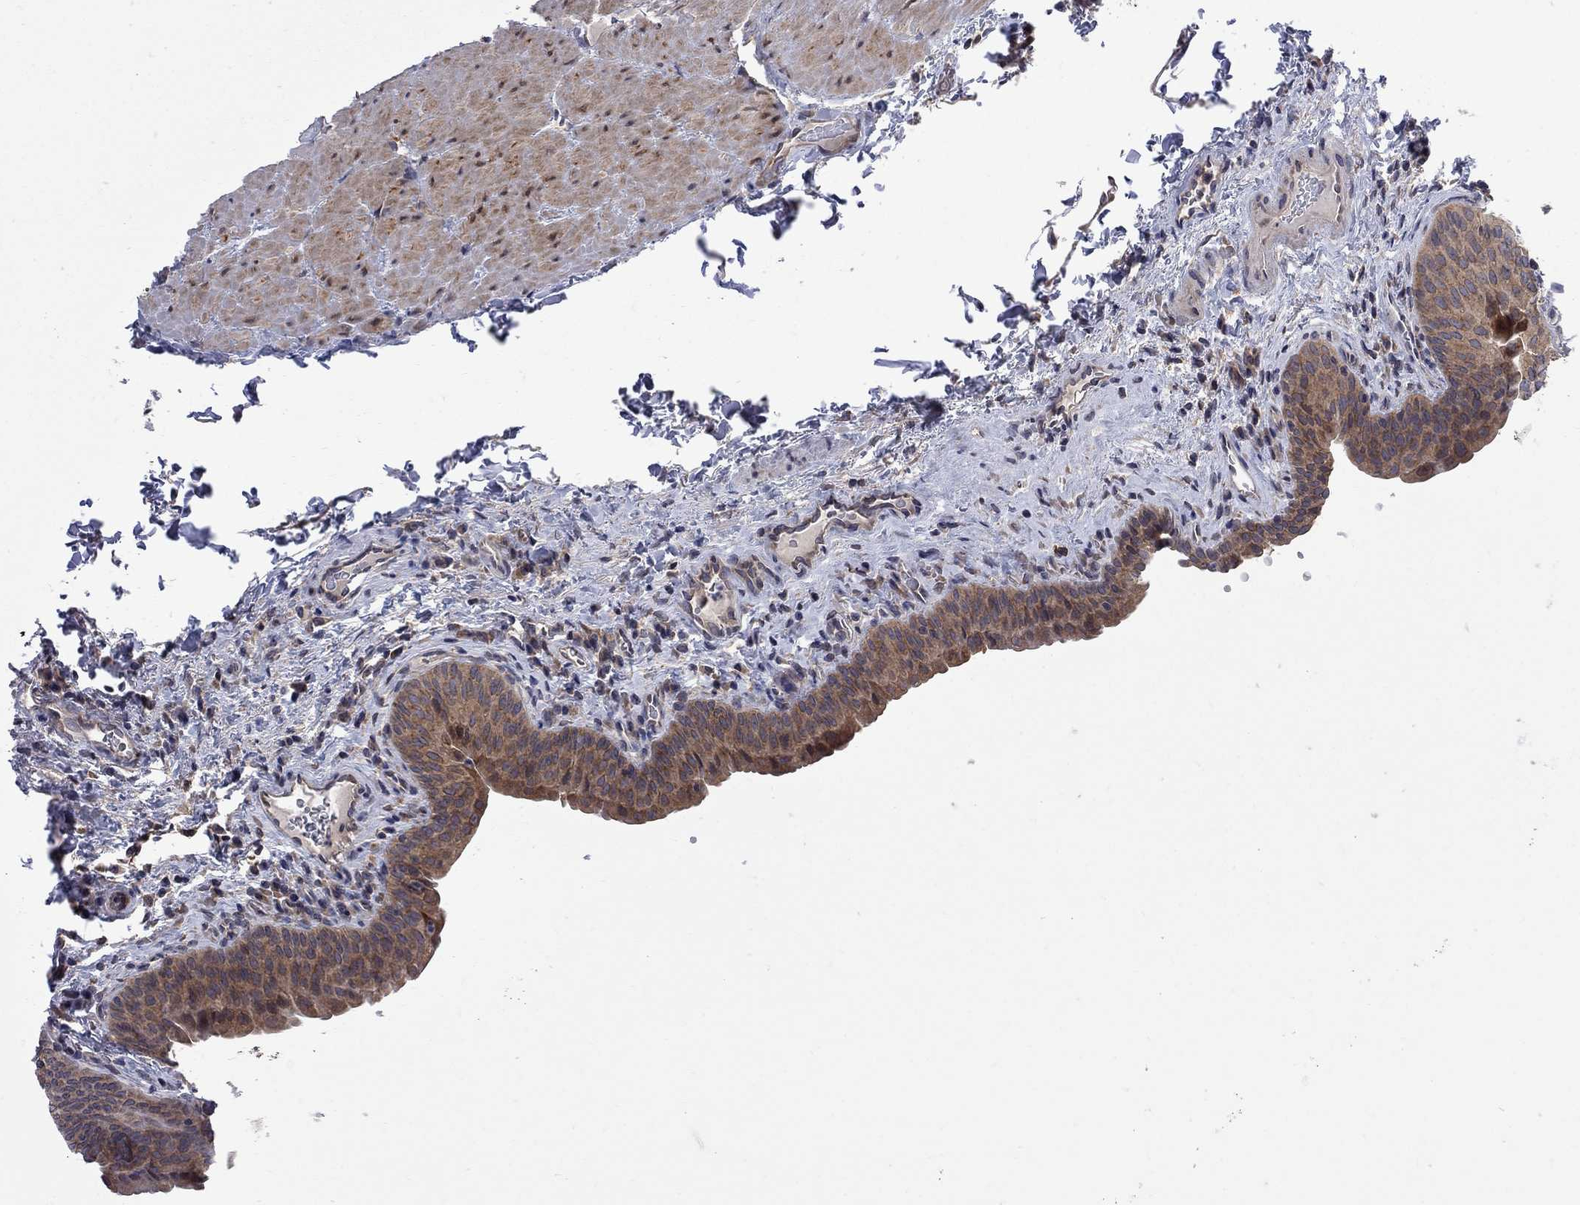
{"staining": {"intensity": "strong", "quantity": ">75%", "location": "cytoplasmic/membranous"}, "tissue": "urinary bladder", "cell_type": "Urothelial cells", "image_type": "normal", "snomed": [{"axis": "morphology", "description": "Normal tissue, NOS"}, {"axis": "topography", "description": "Urinary bladder"}], "caption": "This photomicrograph demonstrates immunohistochemistry staining of normal human urinary bladder, with high strong cytoplasmic/membranous expression in approximately >75% of urothelial cells.", "gene": "CNOT11", "patient": {"sex": "male", "age": 66}}